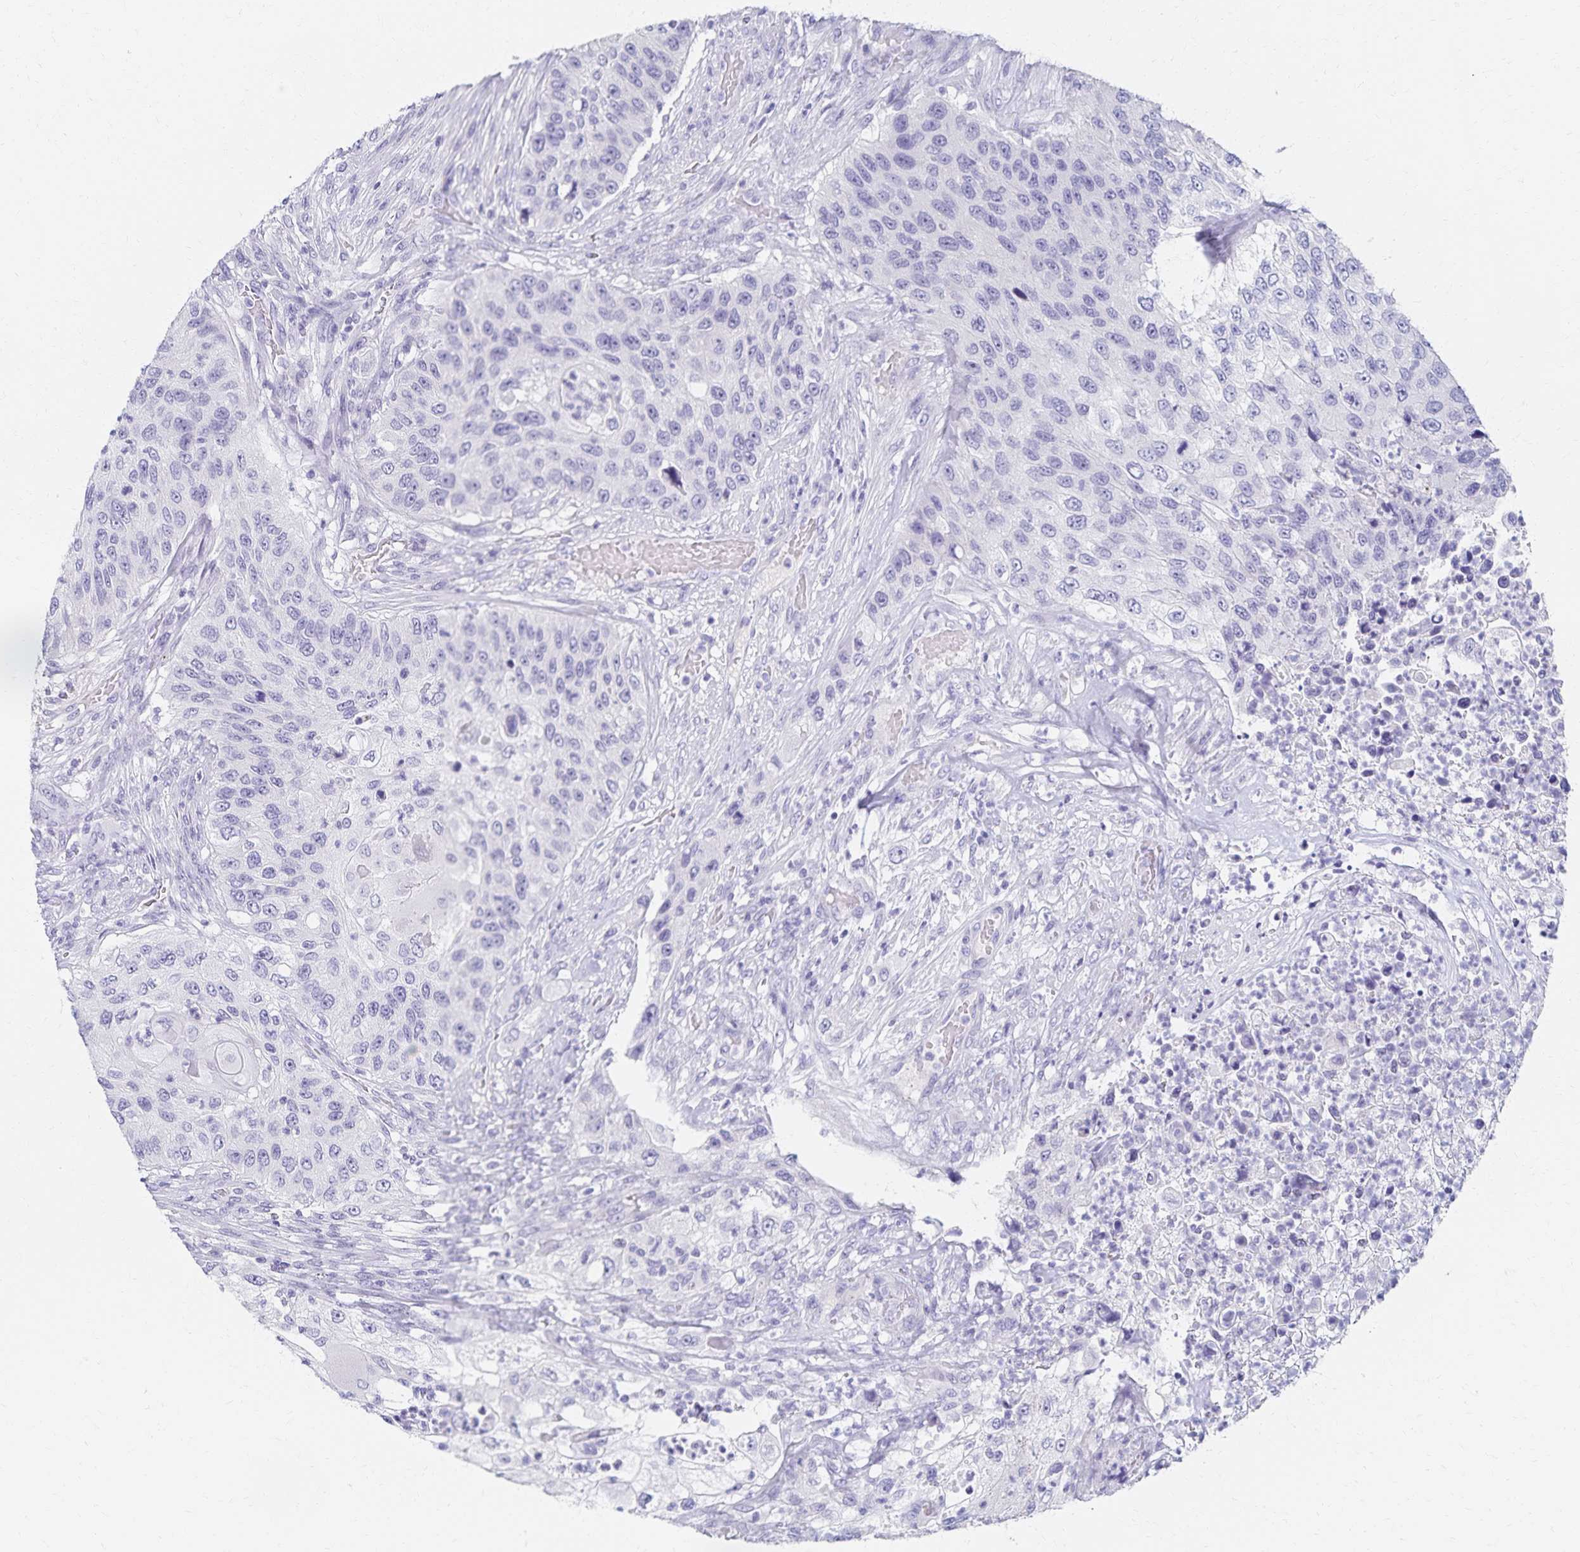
{"staining": {"intensity": "negative", "quantity": "none", "location": "none"}, "tissue": "urothelial cancer", "cell_type": "Tumor cells", "image_type": "cancer", "snomed": [{"axis": "morphology", "description": "Urothelial carcinoma, High grade"}, {"axis": "topography", "description": "Urinary bladder"}], "caption": "This is an IHC photomicrograph of human urothelial cancer. There is no expression in tumor cells.", "gene": "C2orf50", "patient": {"sex": "female", "age": 60}}